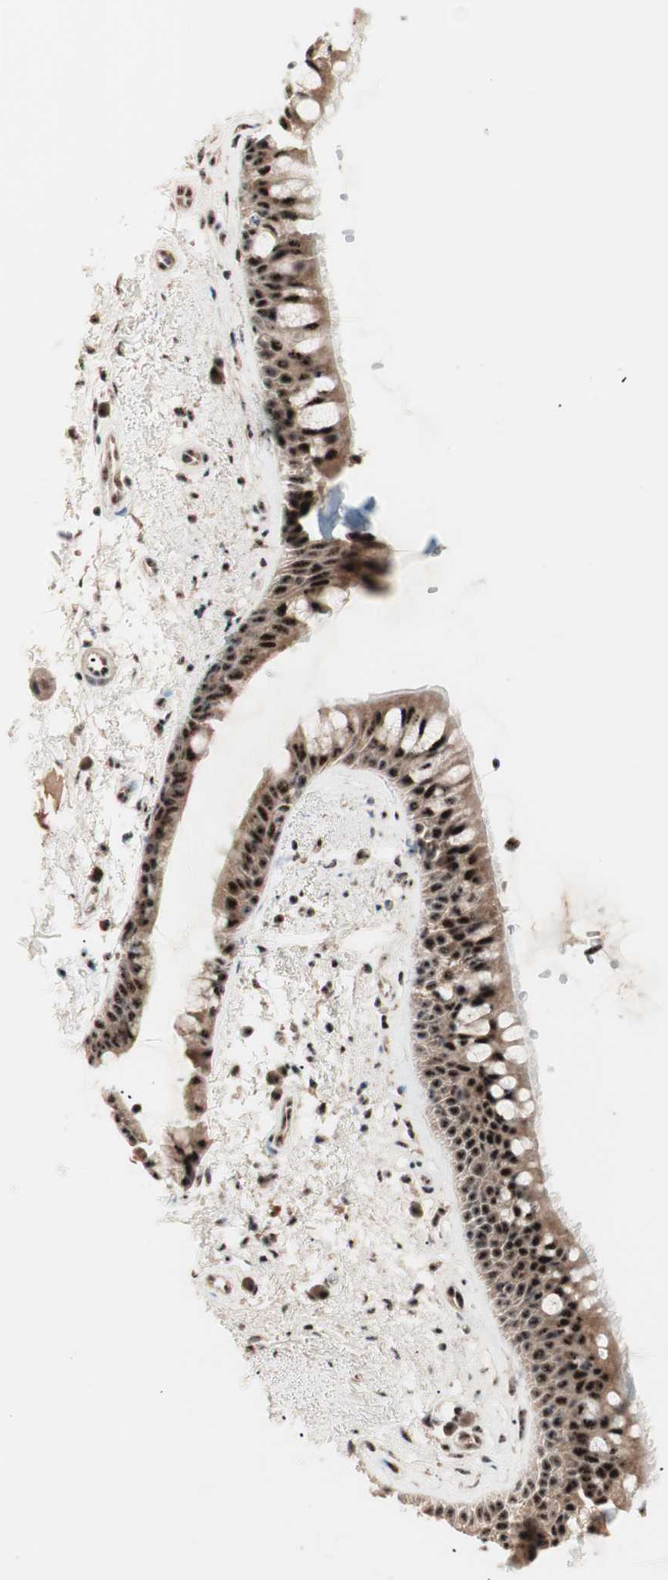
{"staining": {"intensity": "strong", "quantity": ">75%", "location": "cytoplasmic/membranous,nuclear"}, "tissue": "bronchus", "cell_type": "Respiratory epithelial cells", "image_type": "normal", "snomed": [{"axis": "morphology", "description": "Normal tissue, NOS"}, {"axis": "topography", "description": "Bronchus"}], "caption": "The immunohistochemical stain labels strong cytoplasmic/membranous,nuclear expression in respiratory epithelial cells of unremarkable bronchus. (Stains: DAB in brown, nuclei in blue, Microscopy: brightfield microscopy at high magnification).", "gene": "NR5A2", "patient": {"sex": "female", "age": 54}}